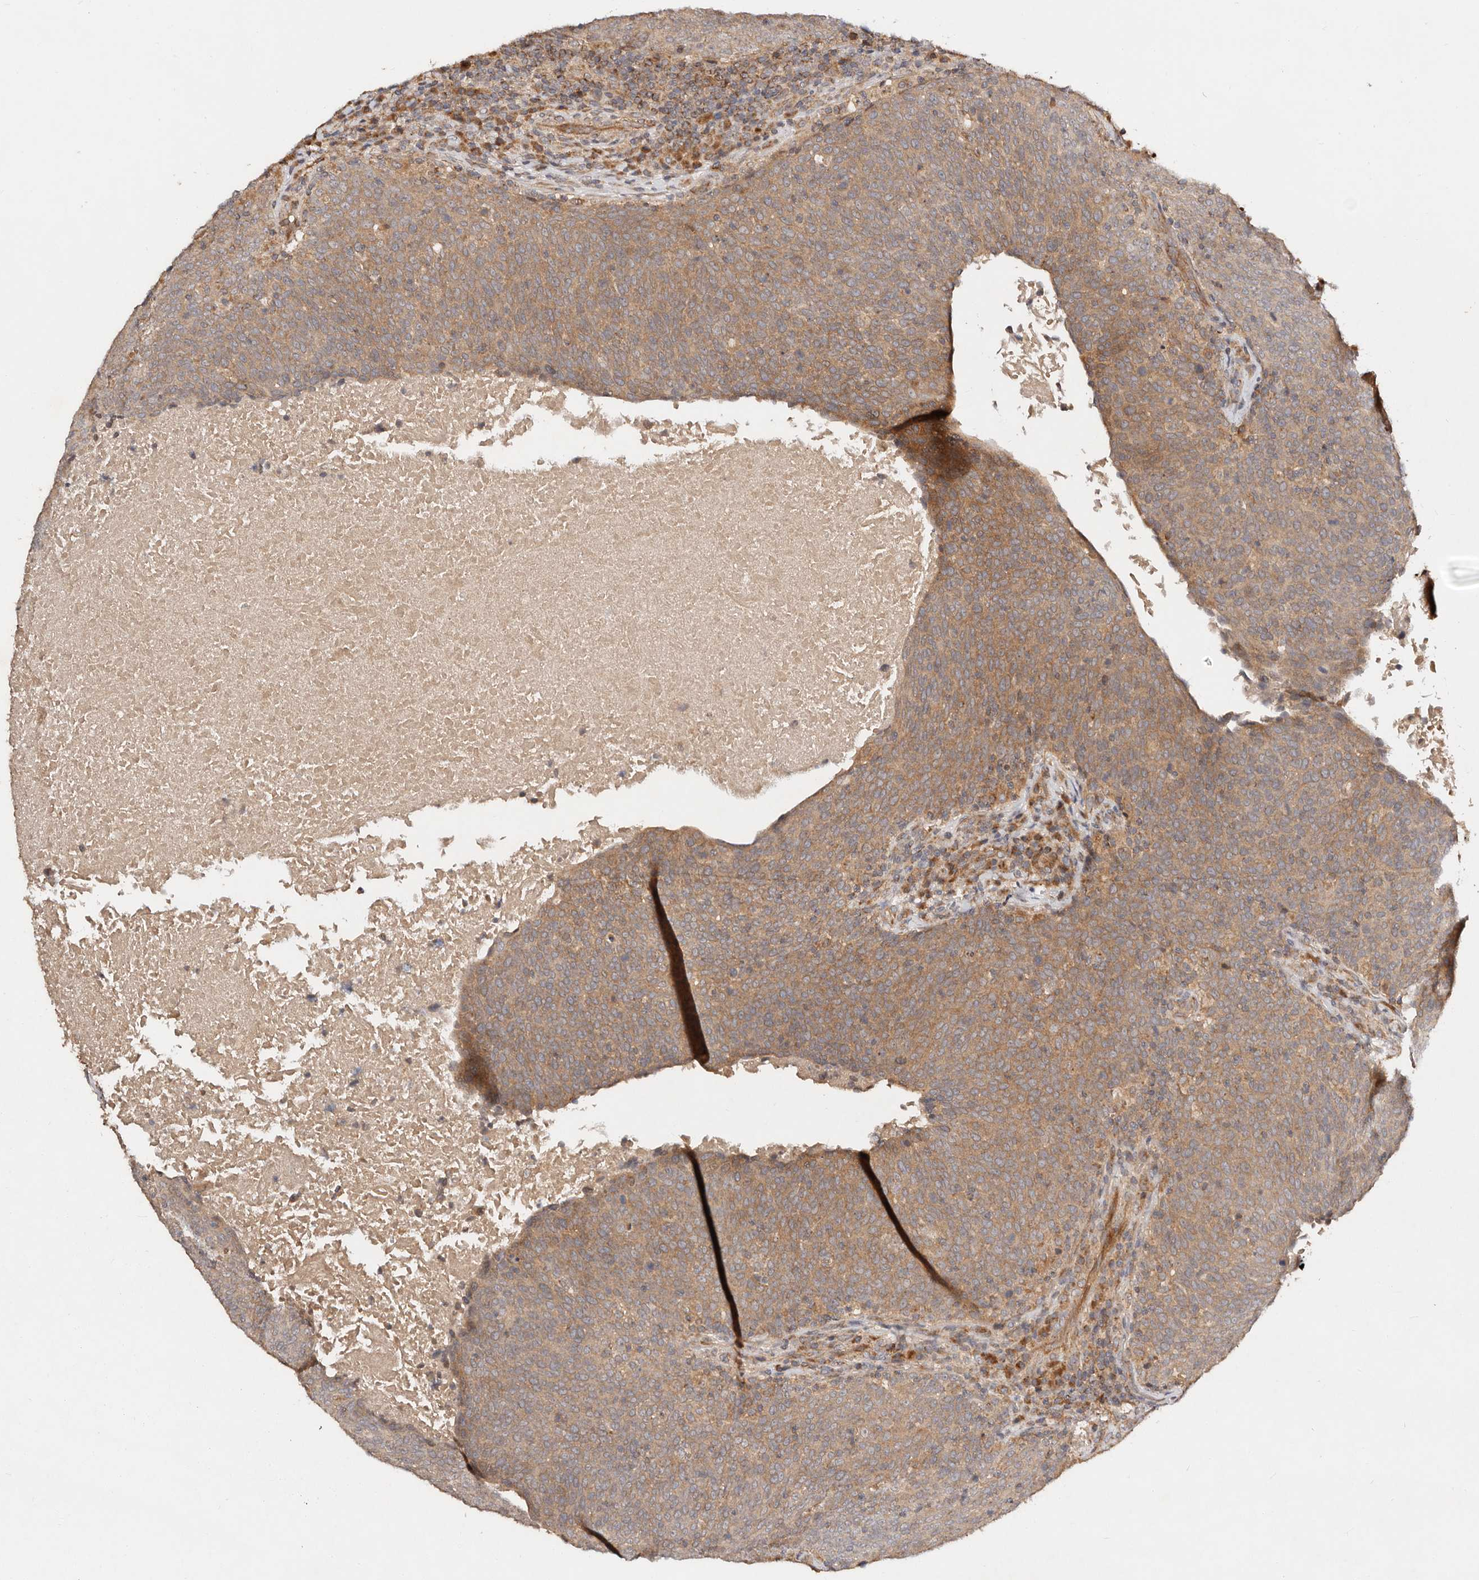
{"staining": {"intensity": "moderate", "quantity": ">75%", "location": "cytoplasmic/membranous"}, "tissue": "head and neck cancer", "cell_type": "Tumor cells", "image_type": "cancer", "snomed": [{"axis": "morphology", "description": "Squamous cell carcinoma, NOS"}, {"axis": "morphology", "description": "Squamous cell carcinoma, metastatic, NOS"}, {"axis": "topography", "description": "Lymph node"}, {"axis": "topography", "description": "Head-Neck"}], "caption": "This photomicrograph shows immunohistochemistry (IHC) staining of human head and neck cancer, with medium moderate cytoplasmic/membranous expression in about >75% of tumor cells.", "gene": "DENND11", "patient": {"sex": "male", "age": 62}}